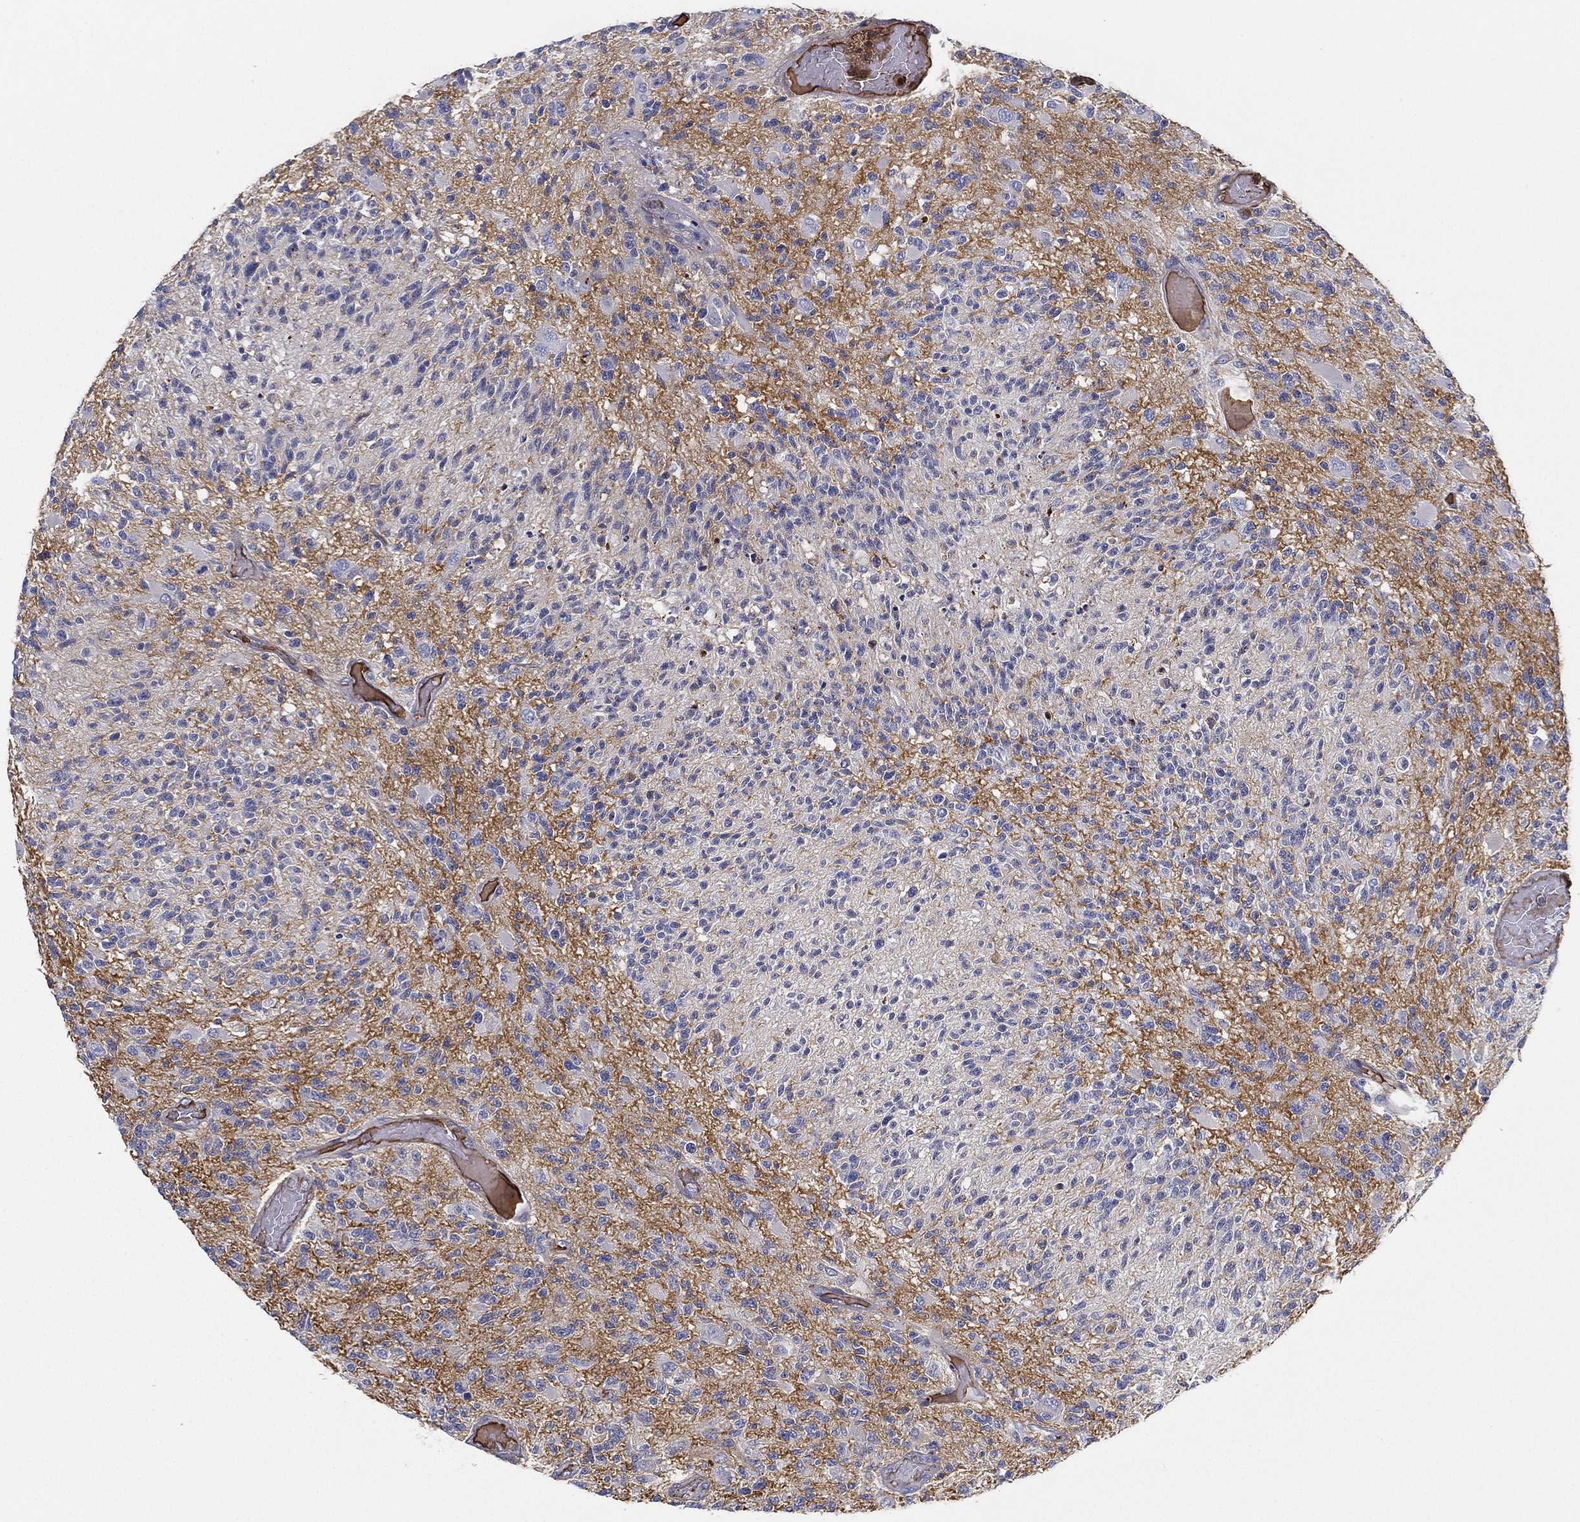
{"staining": {"intensity": "negative", "quantity": "none", "location": "none"}, "tissue": "glioma", "cell_type": "Tumor cells", "image_type": "cancer", "snomed": [{"axis": "morphology", "description": "Glioma, malignant, High grade"}, {"axis": "topography", "description": "Brain"}], "caption": "An IHC micrograph of malignant glioma (high-grade) is shown. There is no staining in tumor cells of malignant glioma (high-grade).", "gene": "IFNB1", "patient": {"sex": "female", "age": 63}}